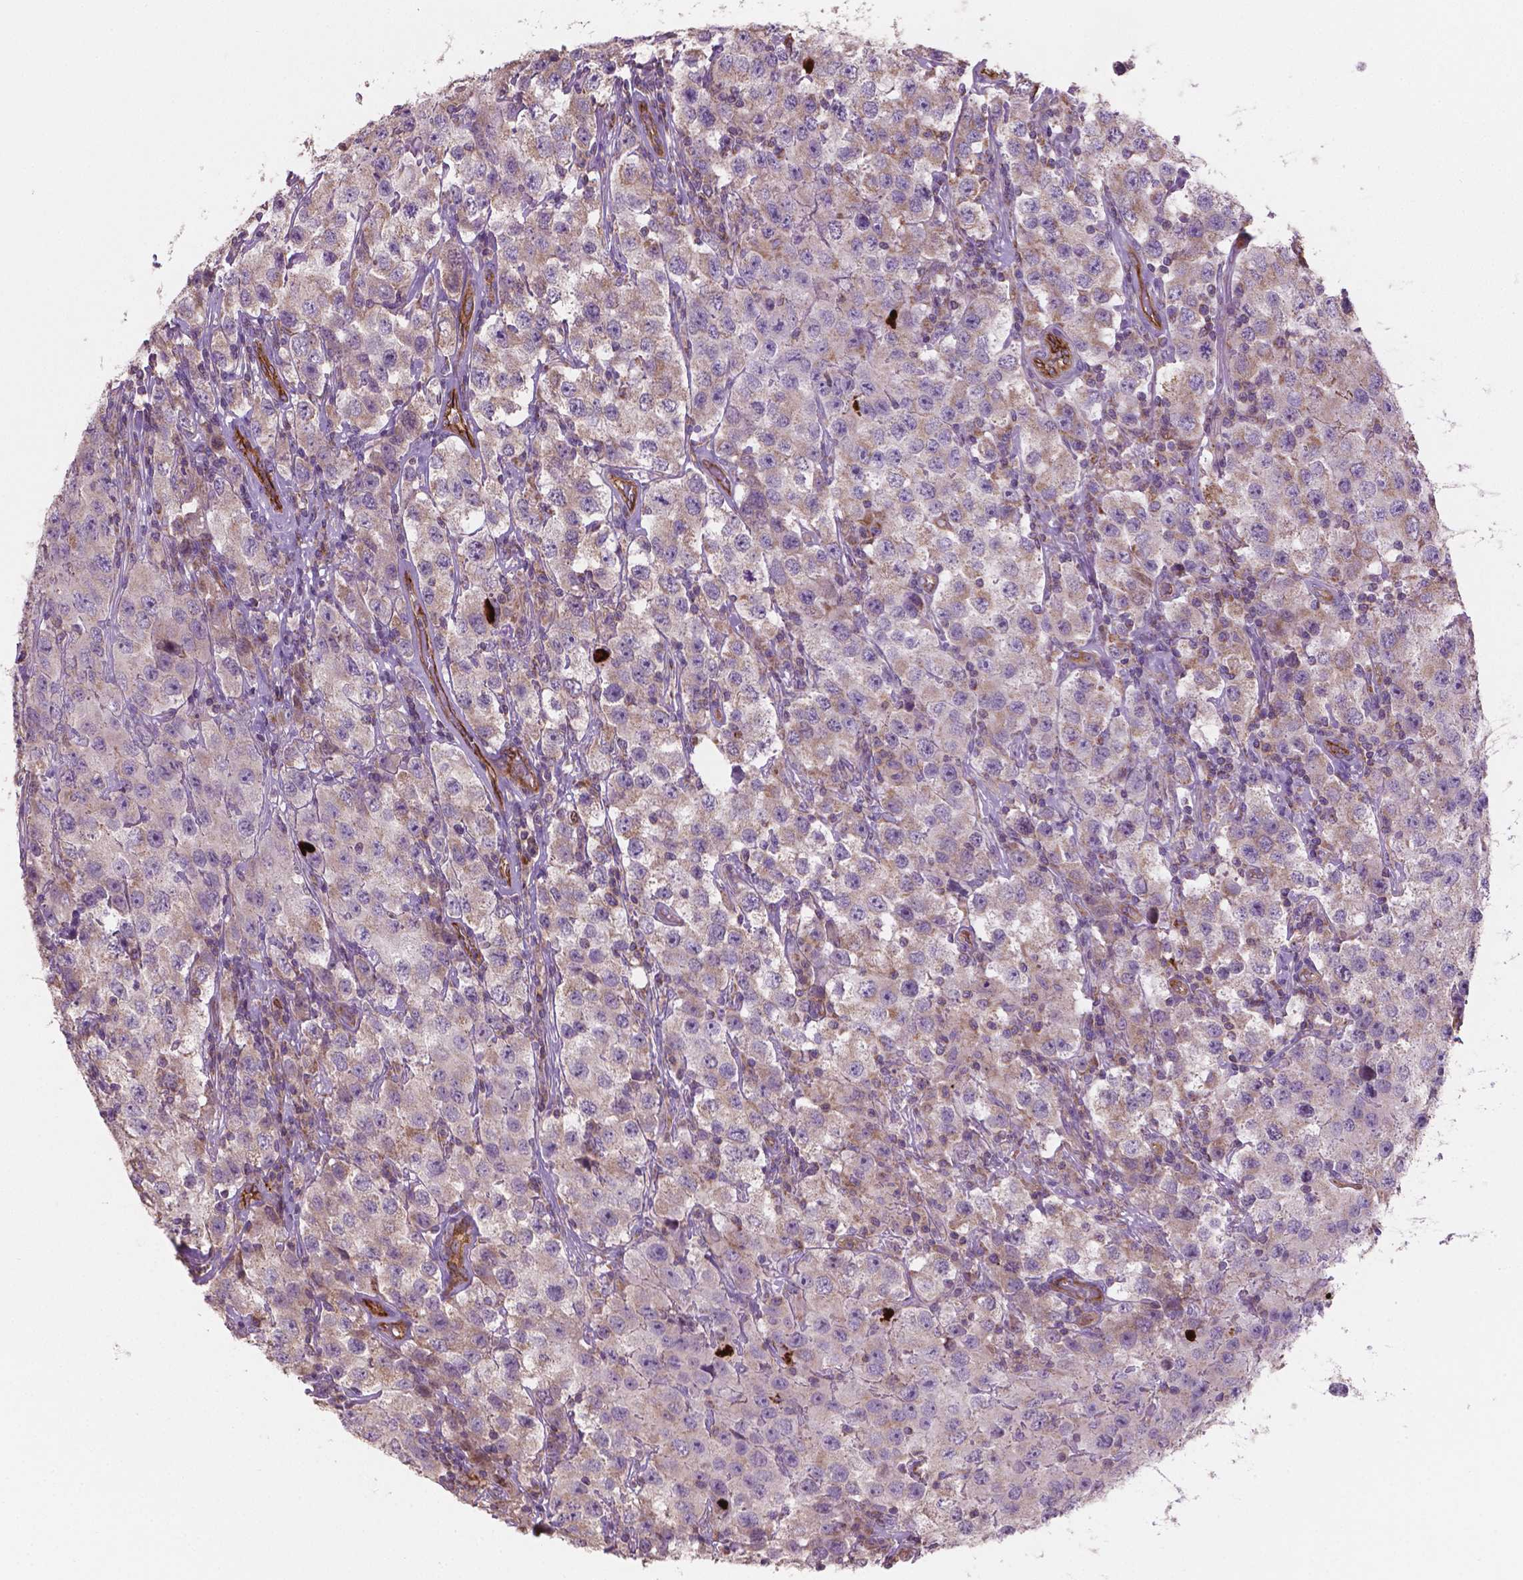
{"staining": {"intensity": "moderate", "quantity": "25%-75%", "location": "cytoplasmic/membranous"}, "tissue": "testis cancer", "cell_type": "Tumor cells", "image_type": "cancer", "snomed": [{"axis": "morphology", "description": "Seminoma, NOS"}, {"axis": "topography", "description": "Testis"}], "caption": "The micrograph shows immunohistochemical staining of seminoma (testis). There is moderate cytoplasmic/membranous positivity is seen in approximately 25%-75% of tumor cells.", "gene": "TCAF1", "patient": {"sex": "male", "age": 52}}